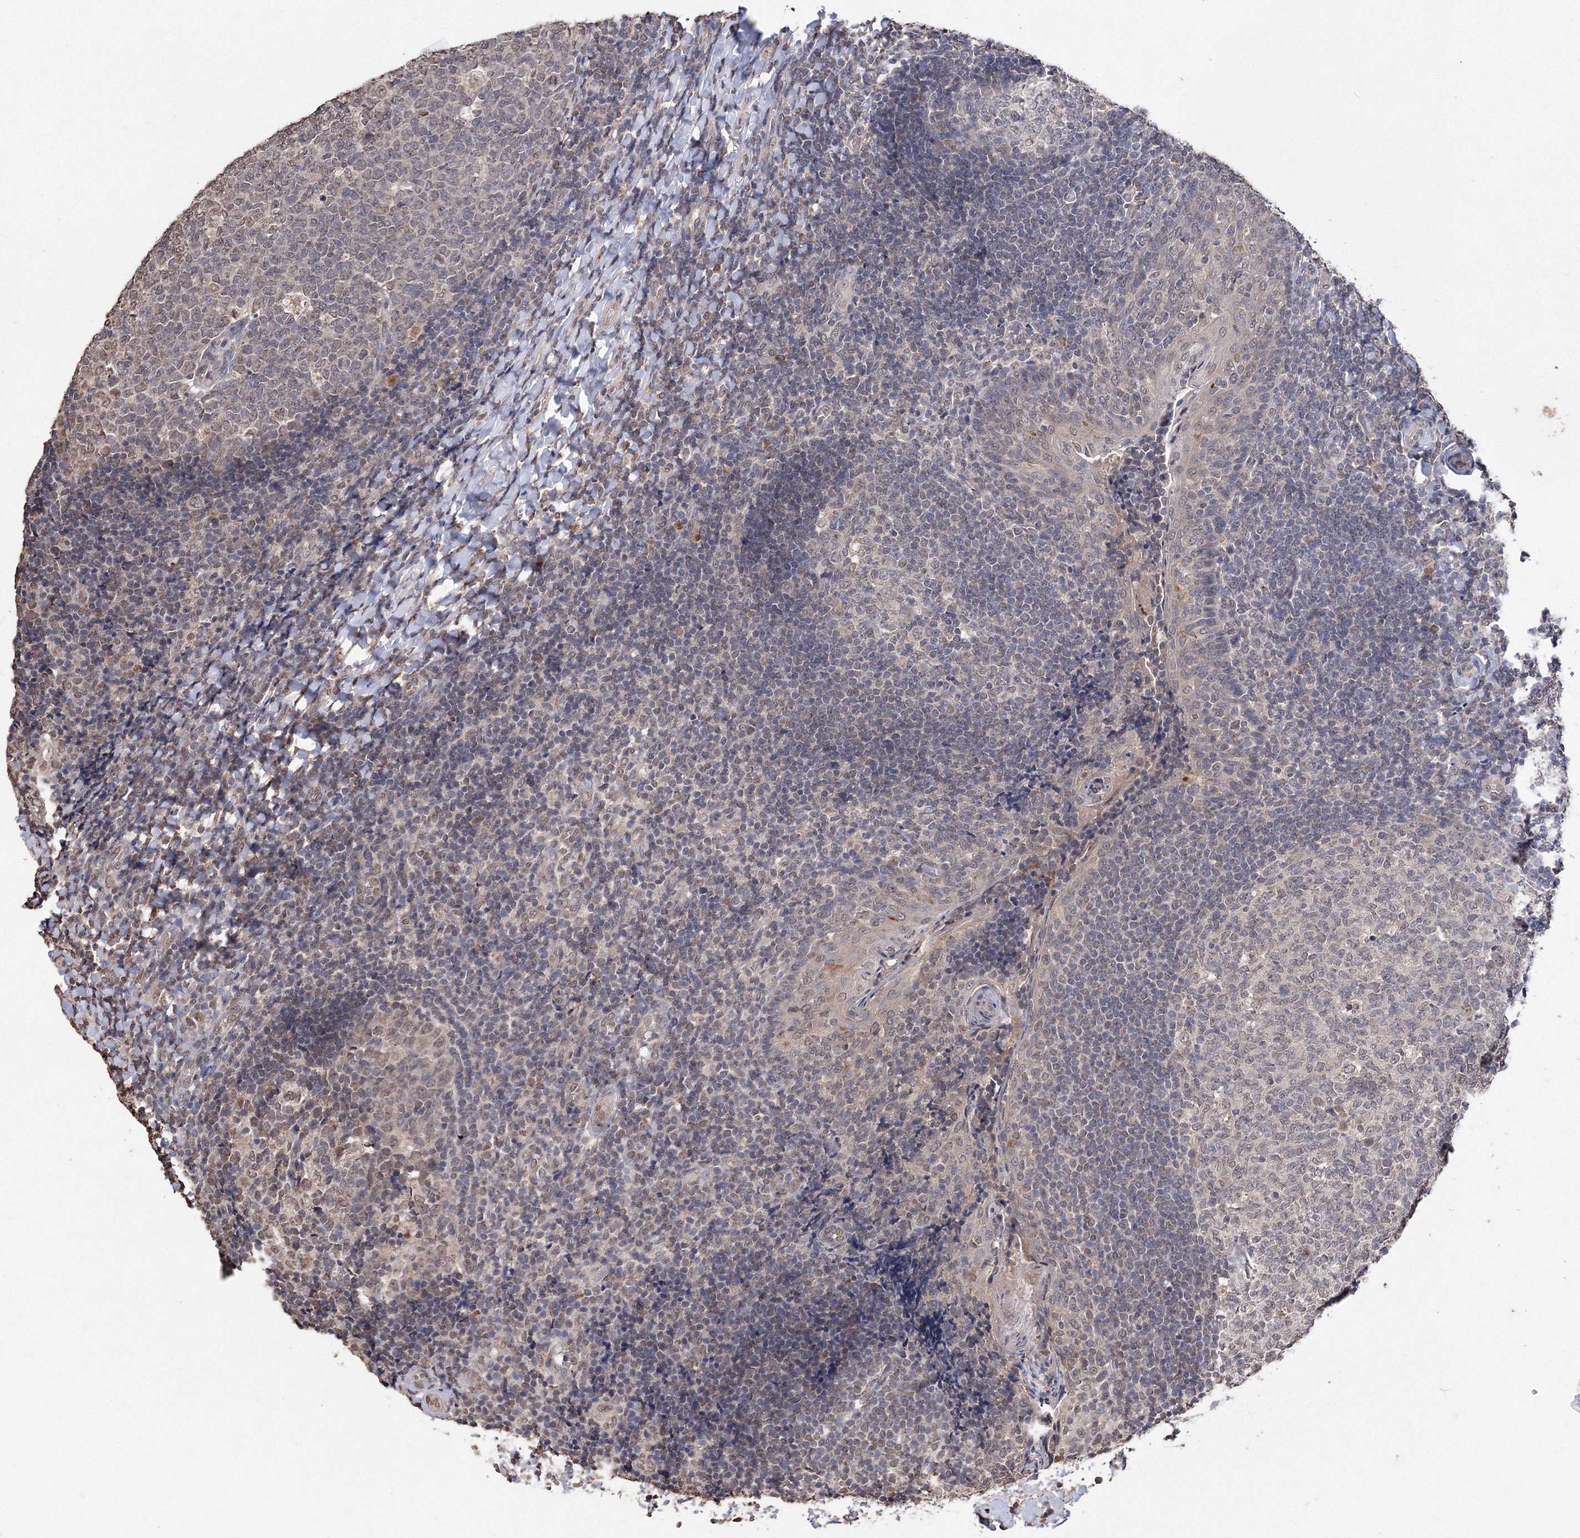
{"staining": {"intensity": "weak", "quantity": "25%-75%", "location": "nuclear"}, "tissue": "tonsil", "cell_type": "Germinal center cells", "image_type": "normal", "snomed": [{"axis": "morphology", "description": "Normal tissue, NOS"}, {"axis": "topography", "description": "Tonsil"}], "caption": "This micrograph reveals unremarkable tonsil stained with immunohistochemistry (IHC) to label a protein in brown. The nuclear of germinal center cells show weak positivity for the protein. Nuclei are counter-stained blue.", "gene": "GPN1", "patient": {"sex": "female", "age": 19}}